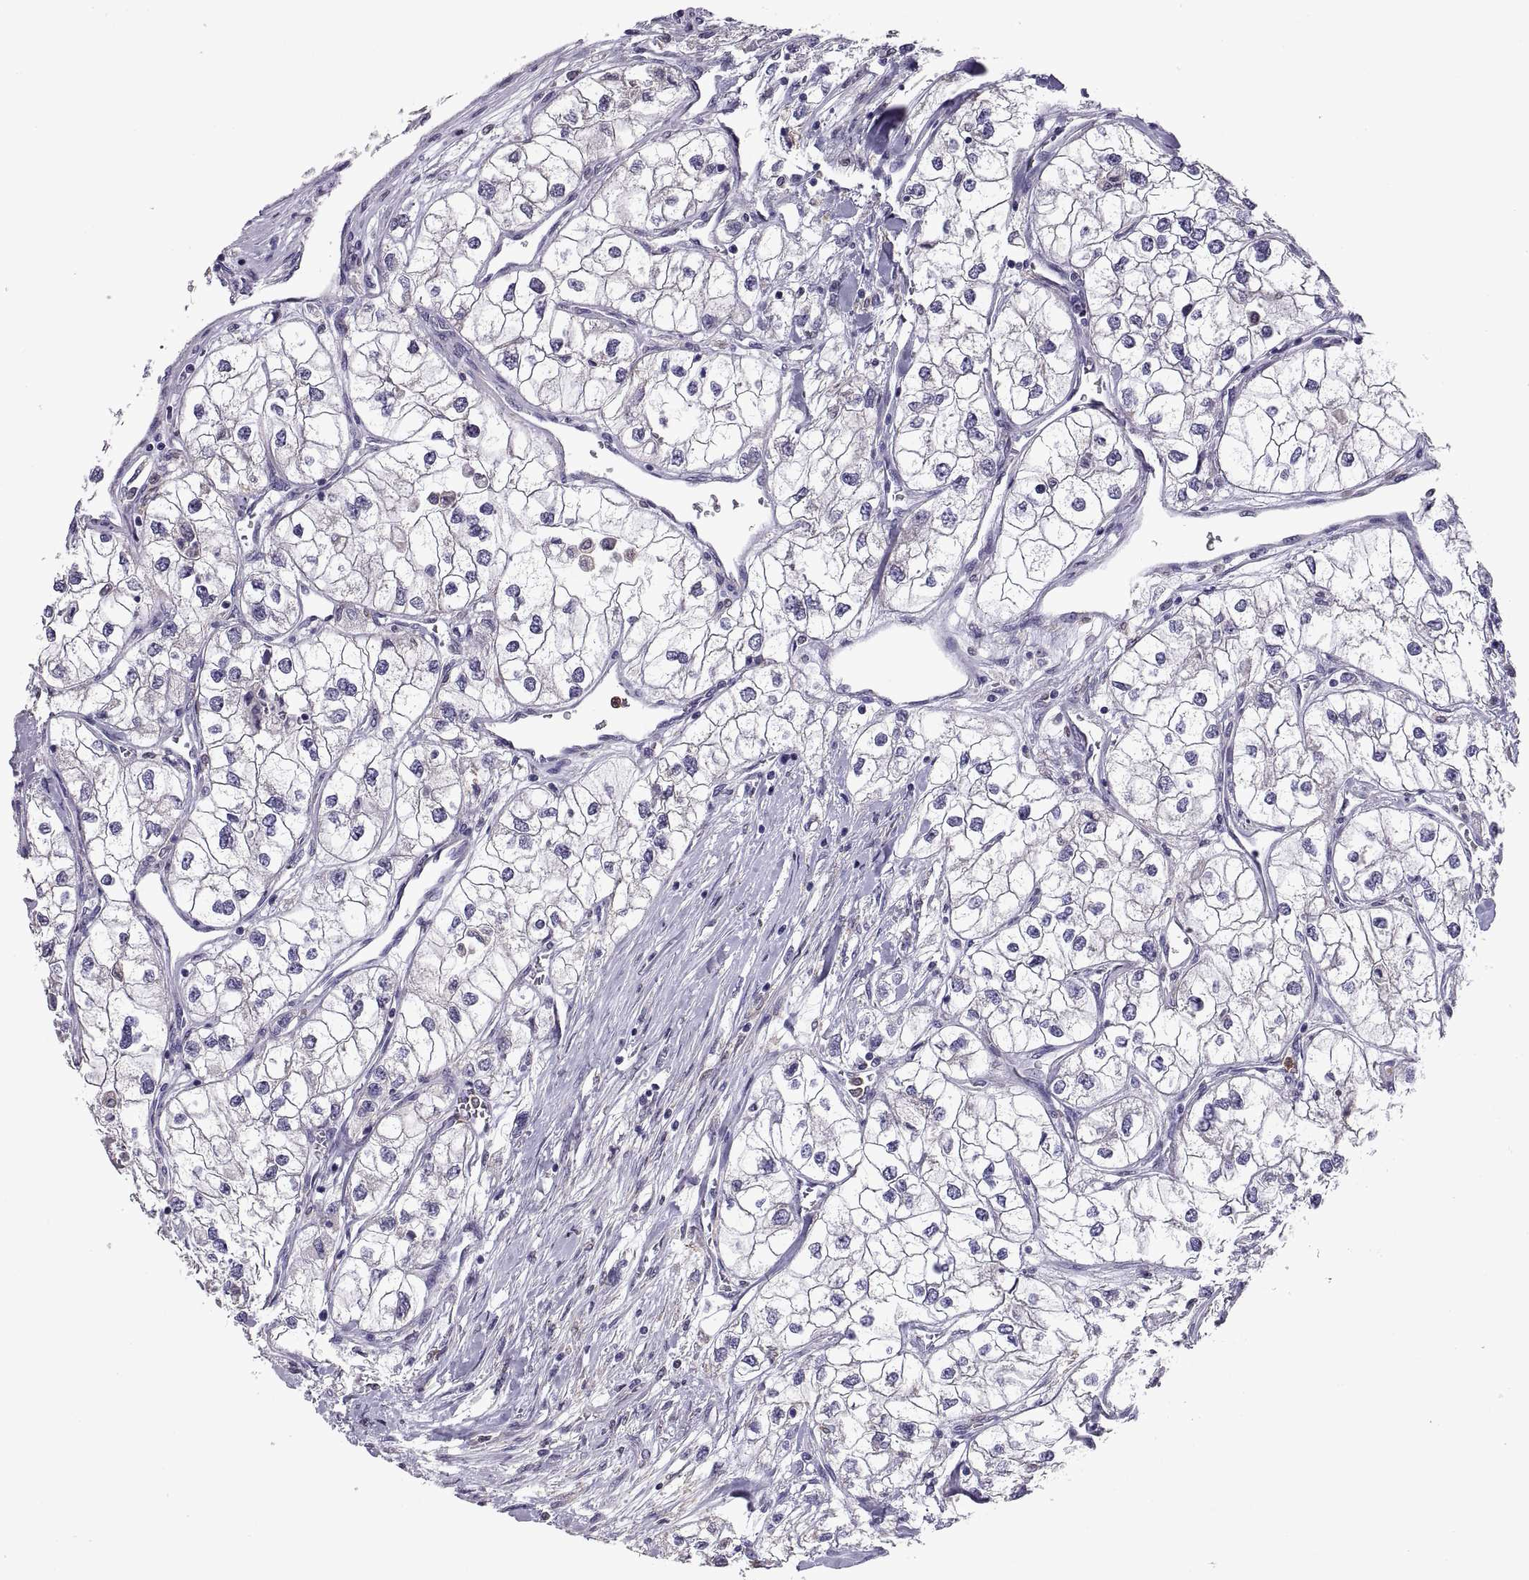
{"staining": {"intensity": "negative", "quantity": "none", "location": "none"}, "tissue": "renal cancer", "cell_type": "Tumor cells", "image_type": "cancer", "snomed": [{"axis": "morphology", "description": "Adenocarcinoma, NOS"}, {"axis": "topography", "description": "Kidney"}], "caption": "Immunohistochemistry histopathology image of neoplastic tissue: human renal cancer (adenocarcinoma) stained with DAB (3,3'-diaminobenzidine) reveals no significant protein expression in tumor cells.", "gene": "DOK3", "patient": {"sex": "male", "age": 59}}